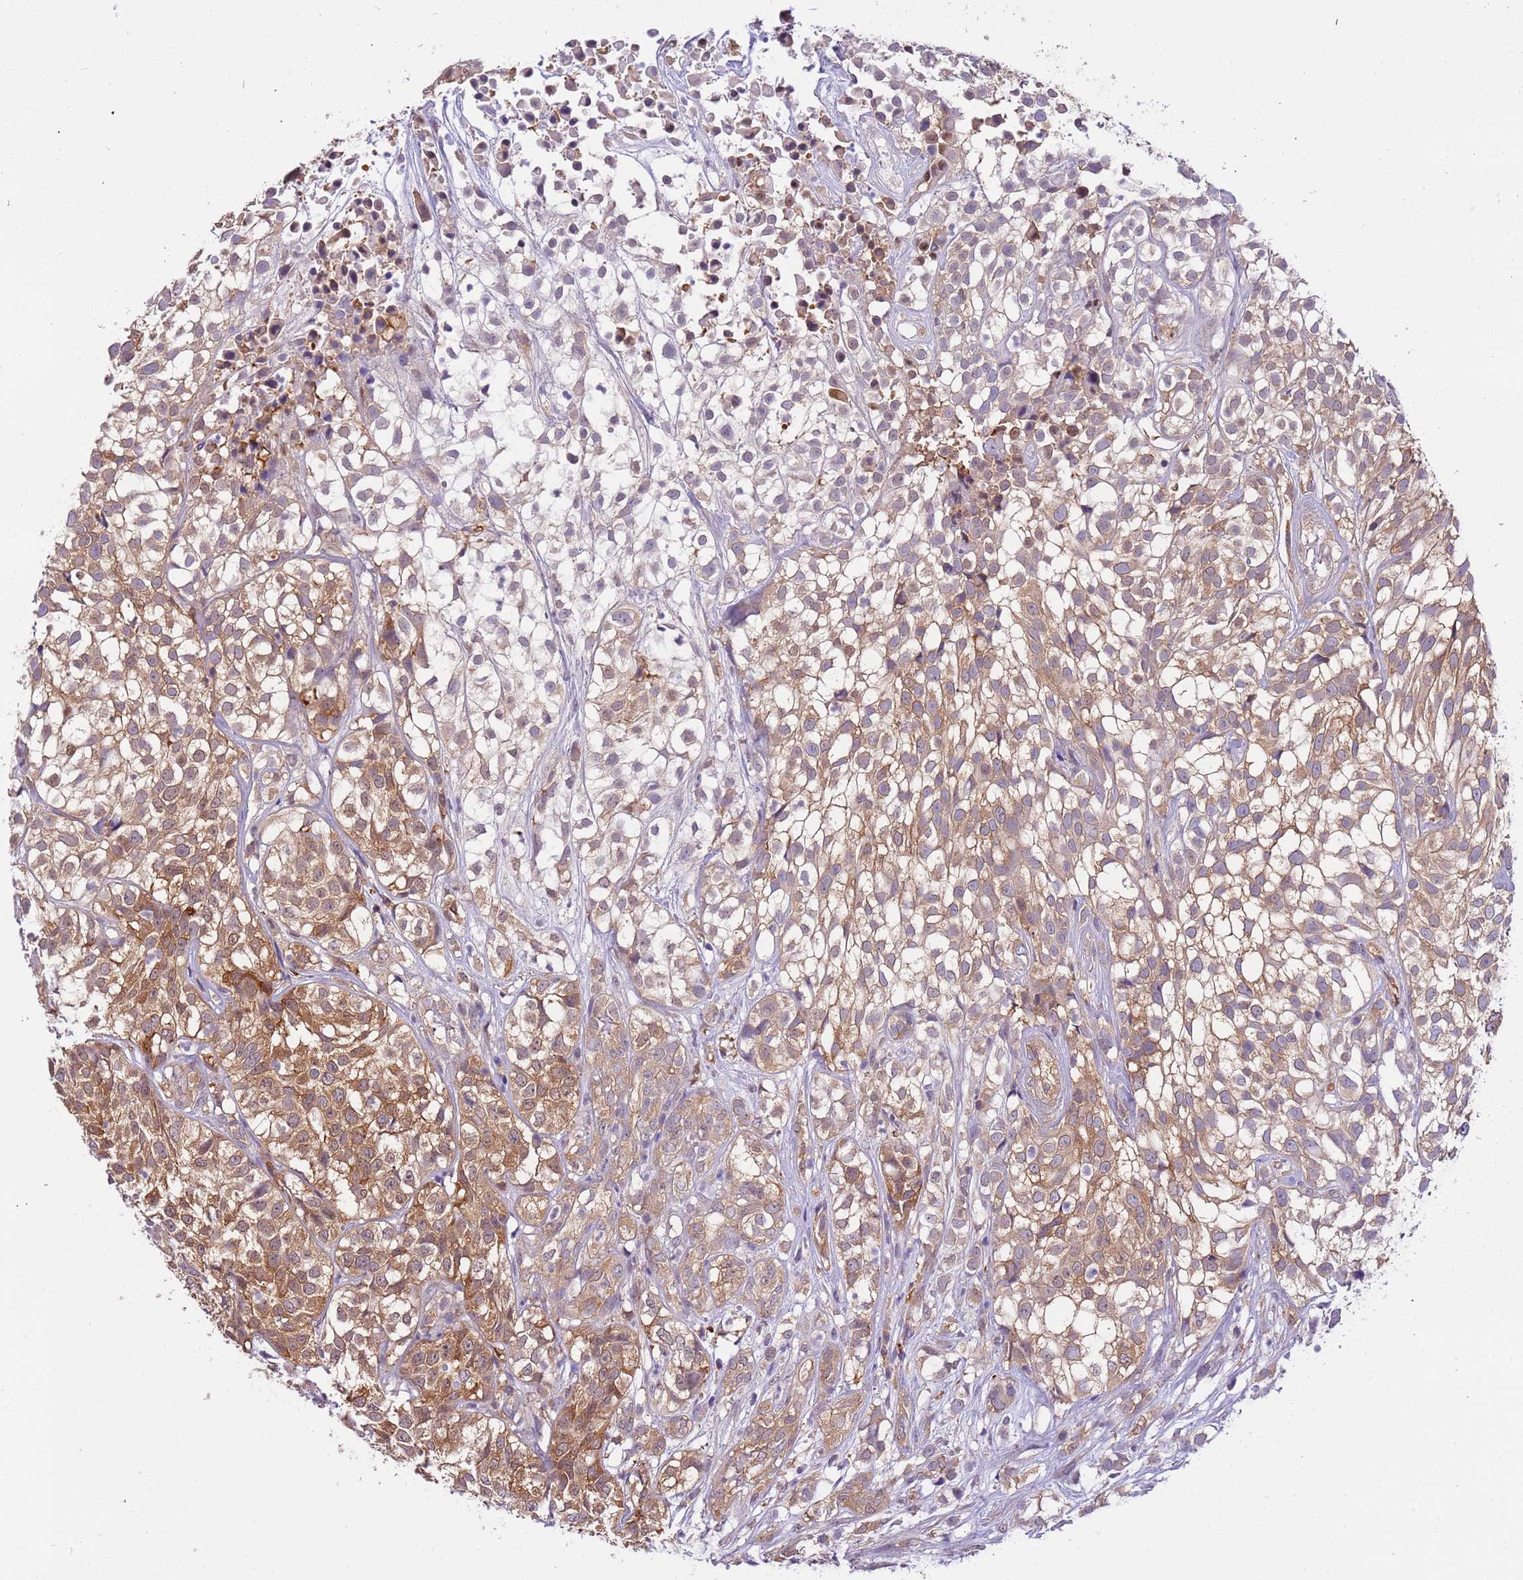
{"staining": {"intensity": "moderate", "quantity": ">75%", "location": "cytoplasmic/membranous"}, "tissue": "urothelial cancer", "cell_type": "Tumor cells", "image_type": "cancer", "snomed": [{"axis": "morphology", "description": "Urothelial carcinoma, High grade"}, {"axis": "topography", "description": "Urinary bladder"}], "caption": "Immunohistochemistry (IHC) (DAB) staining of urothelial cancer exhibits moderate cytoplasmic/membranous protein staining in approximately >75% of tumor cells.", "gene": "STIP1", "patient": {"sex": "male", "age": 56}}